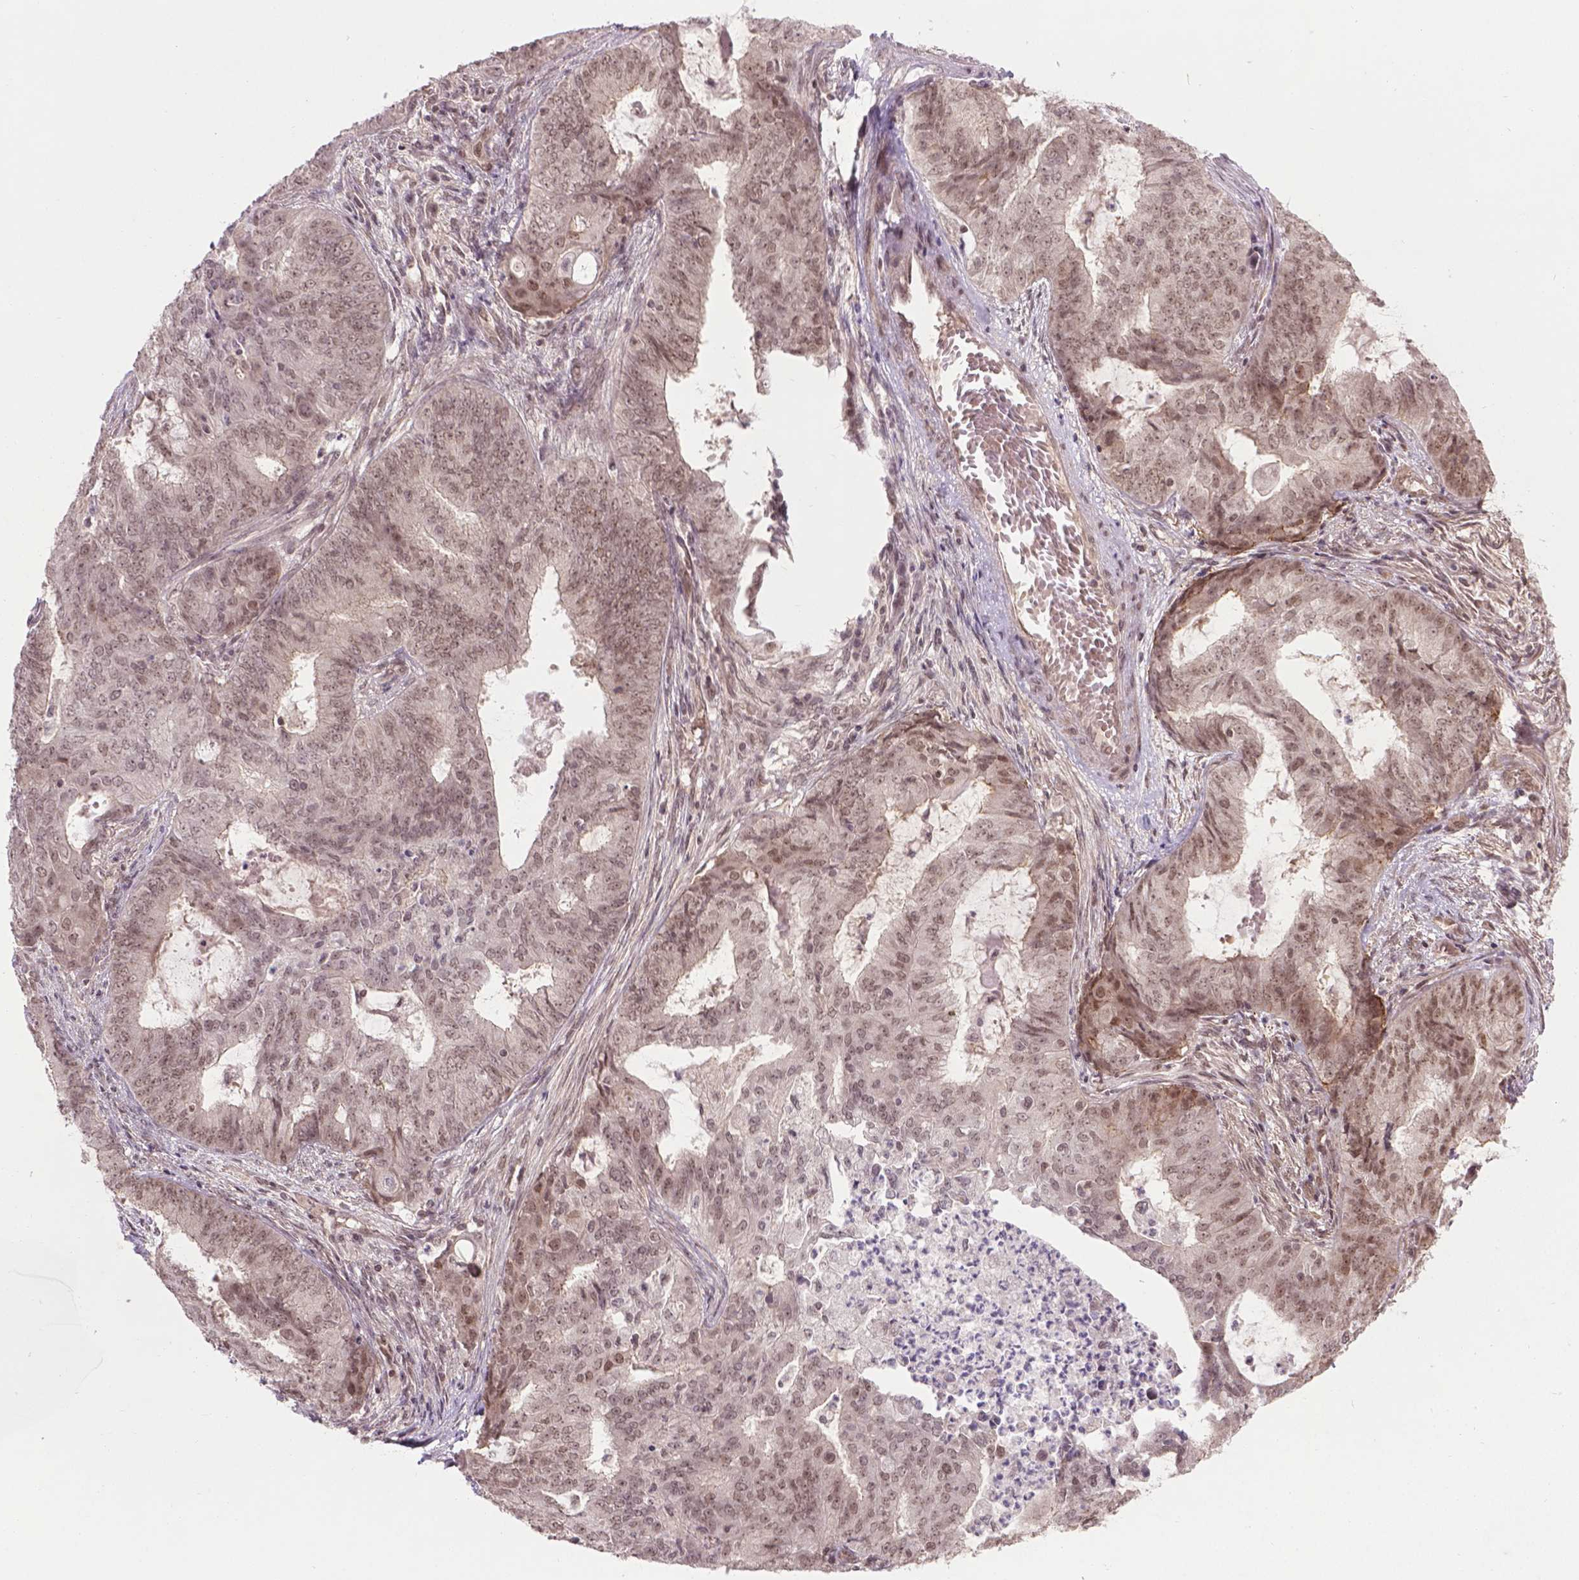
{"staining": {"intensity": "weak", "quantity": ">75%", "location": "nuclear"}, "tissue": "endometrial cancer", "cell_type": "Tumor cells", "image_type": "cancer", "snomed": [{"axis": "morphology", "description": "Adenocarcinoma, NOS"}, {"axis": "topography", "description": "Endometrium"}], "caption": "Immunohistochemical staining of human adenocarcinoma (endometrial) shows low levels of weak nuclear protein expression in about >75% of tumor cells. (DAB (3,3'-diaminobenzidine) IHC with brightfield microscopy, high magnification).", "gene": "ANKRD54", "patient": {"sex": "female", "age": 62}}